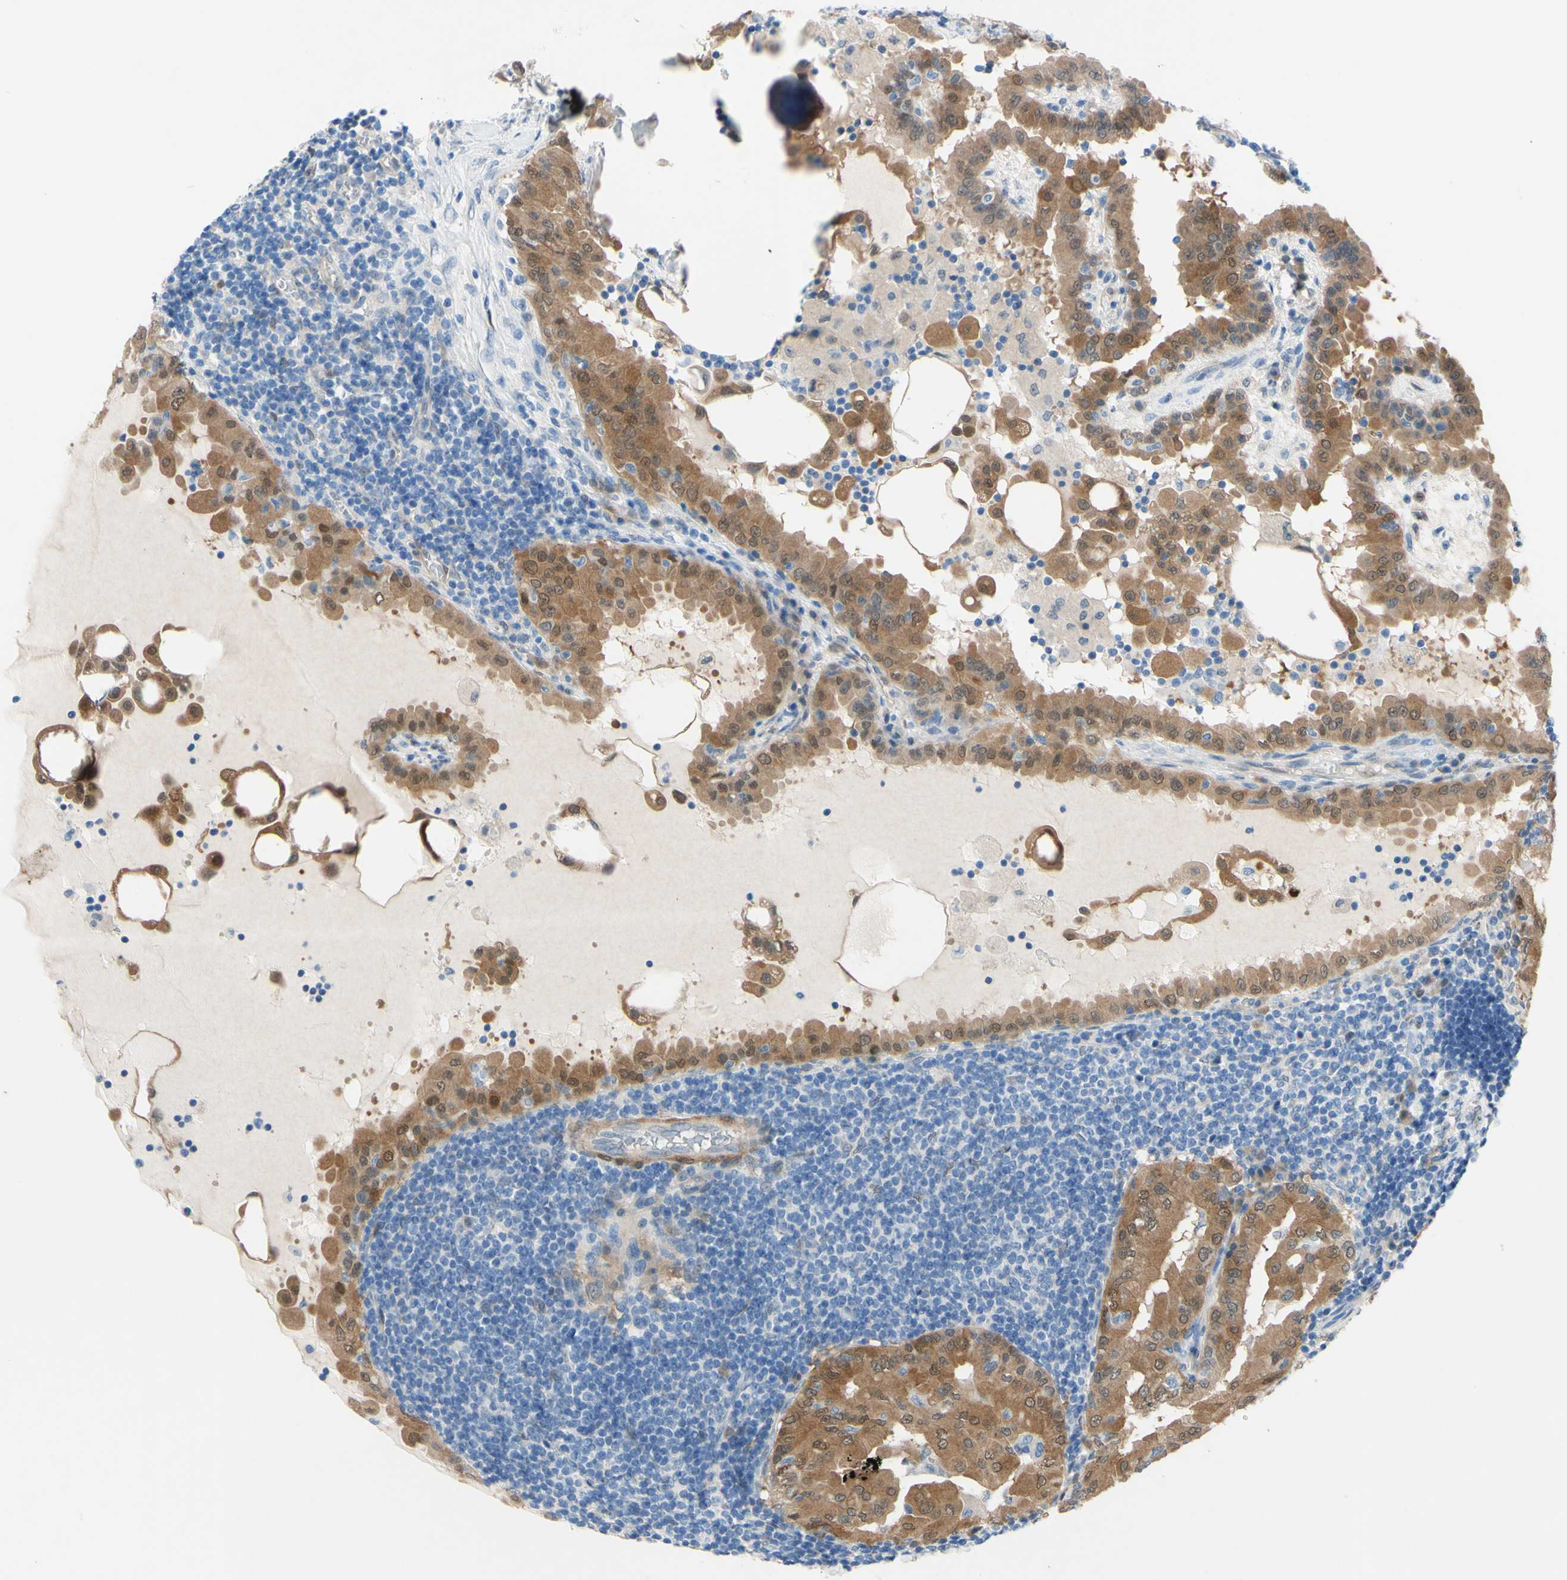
{"staining": {"intensity": "moderate", "quantity": ">75%", "location": "cytoplasmic/membranous,nuclear"}, "tissue": "thyroid cancer", "cell_type": "Tumor cells", "image_type": "cancer", "snomed": [{"axis": "morphology", "description": "Papillary adenocarcinoma, NOS"}, {"axis": "topography", "description": "Thyroid gland"}], "caption": "This is a photomicrograph of immunohistochemistry staining of thyroid papillary adenocarcinoma, which shows moderate expression in the cytoplasmic/membranous and nuclear of tumor cells.", "gene": "NOL3", "patient": {"sex": "male", "age": 33}}